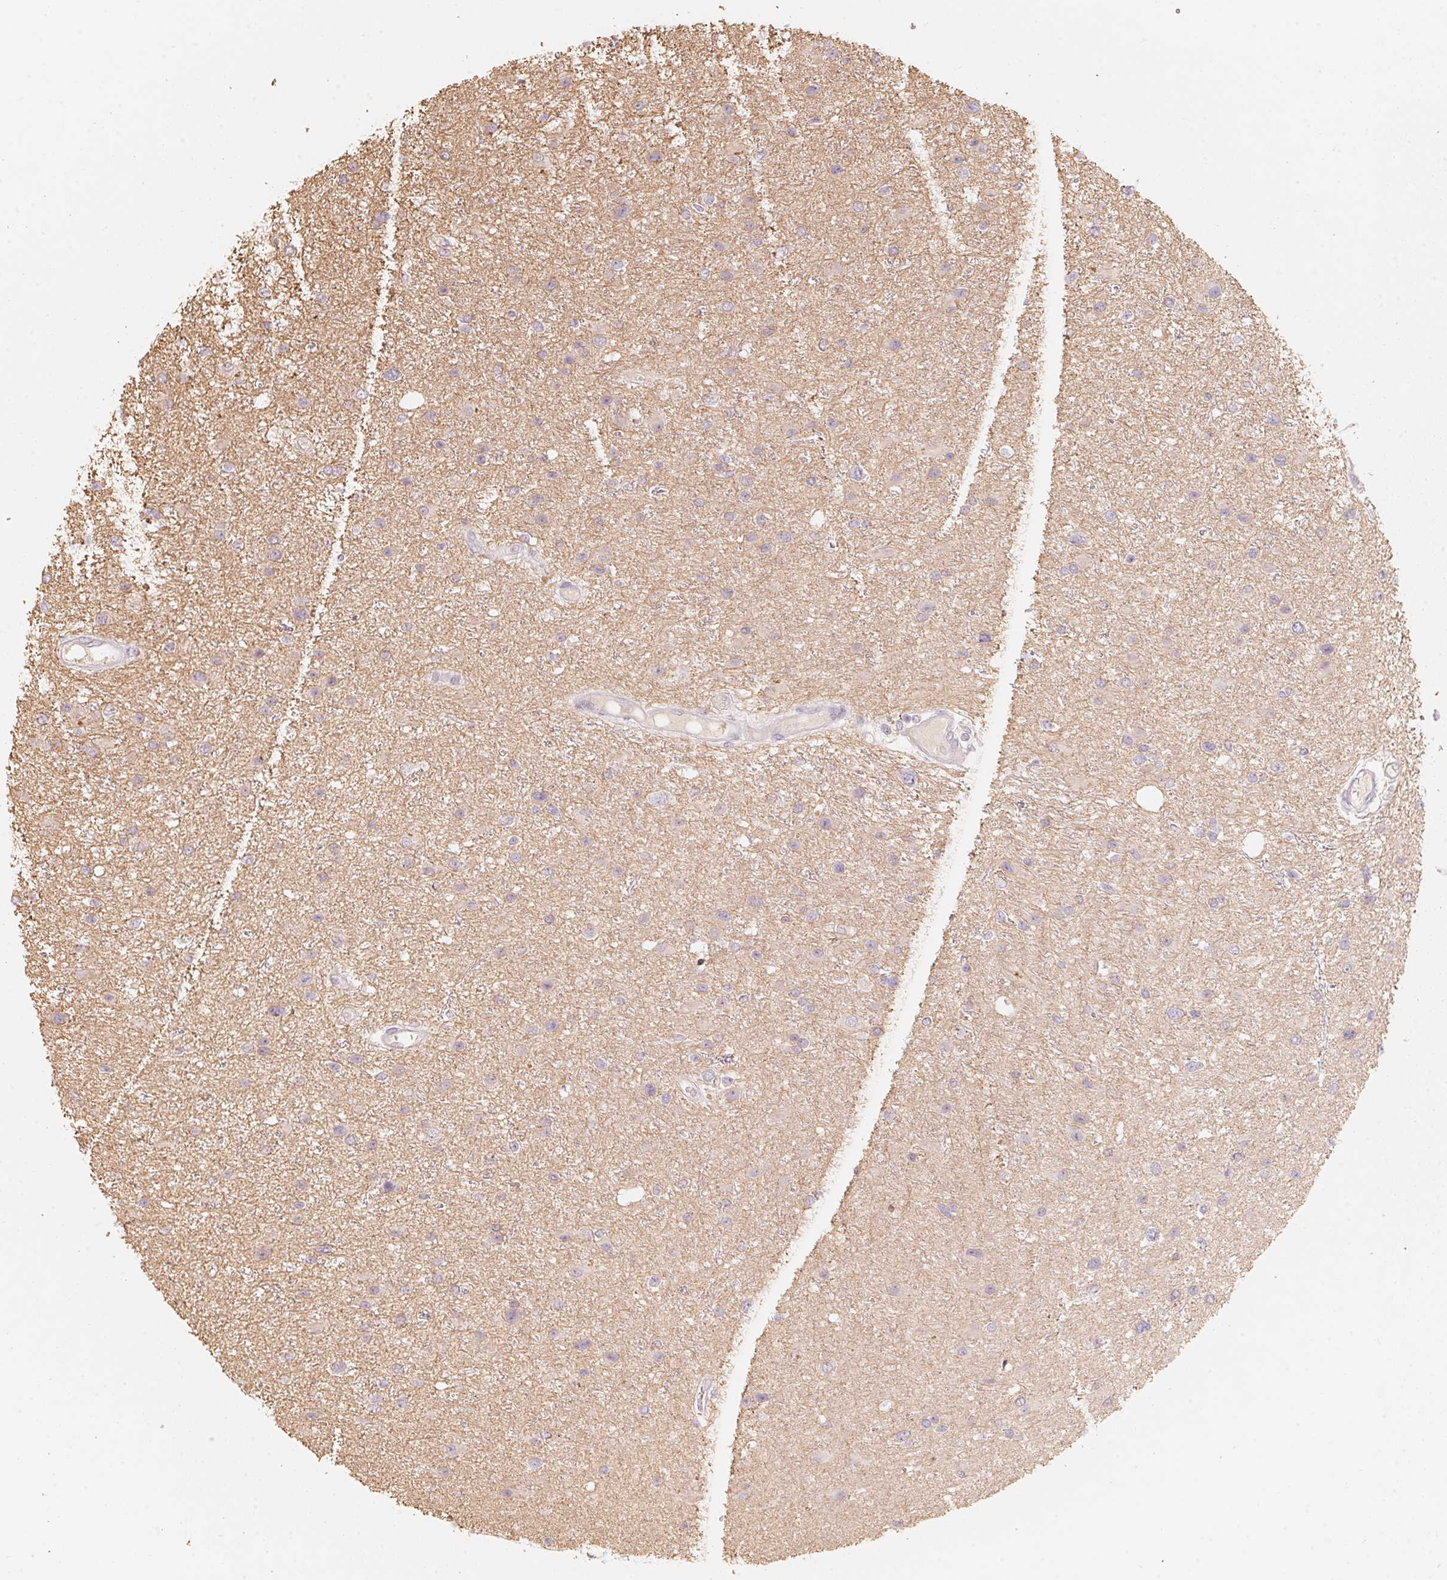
{"staining": {"intensity": "negative", "quantity": "none", "location": "none"}, "tissue": "glioma", "cell_type": "Tumor cells", "image_type": "cancer", "snomed": [{"axis": "morphology", "description": "Glioma, malignant, Low grade"}, {"axis": "topography", "description": "Brain"}], "caption": "Immunohistochemistry of human glioma displays no expression in tumor cells.", "gene": "TP53AIP1", "patient": {"sex": "female", "age": 32}}